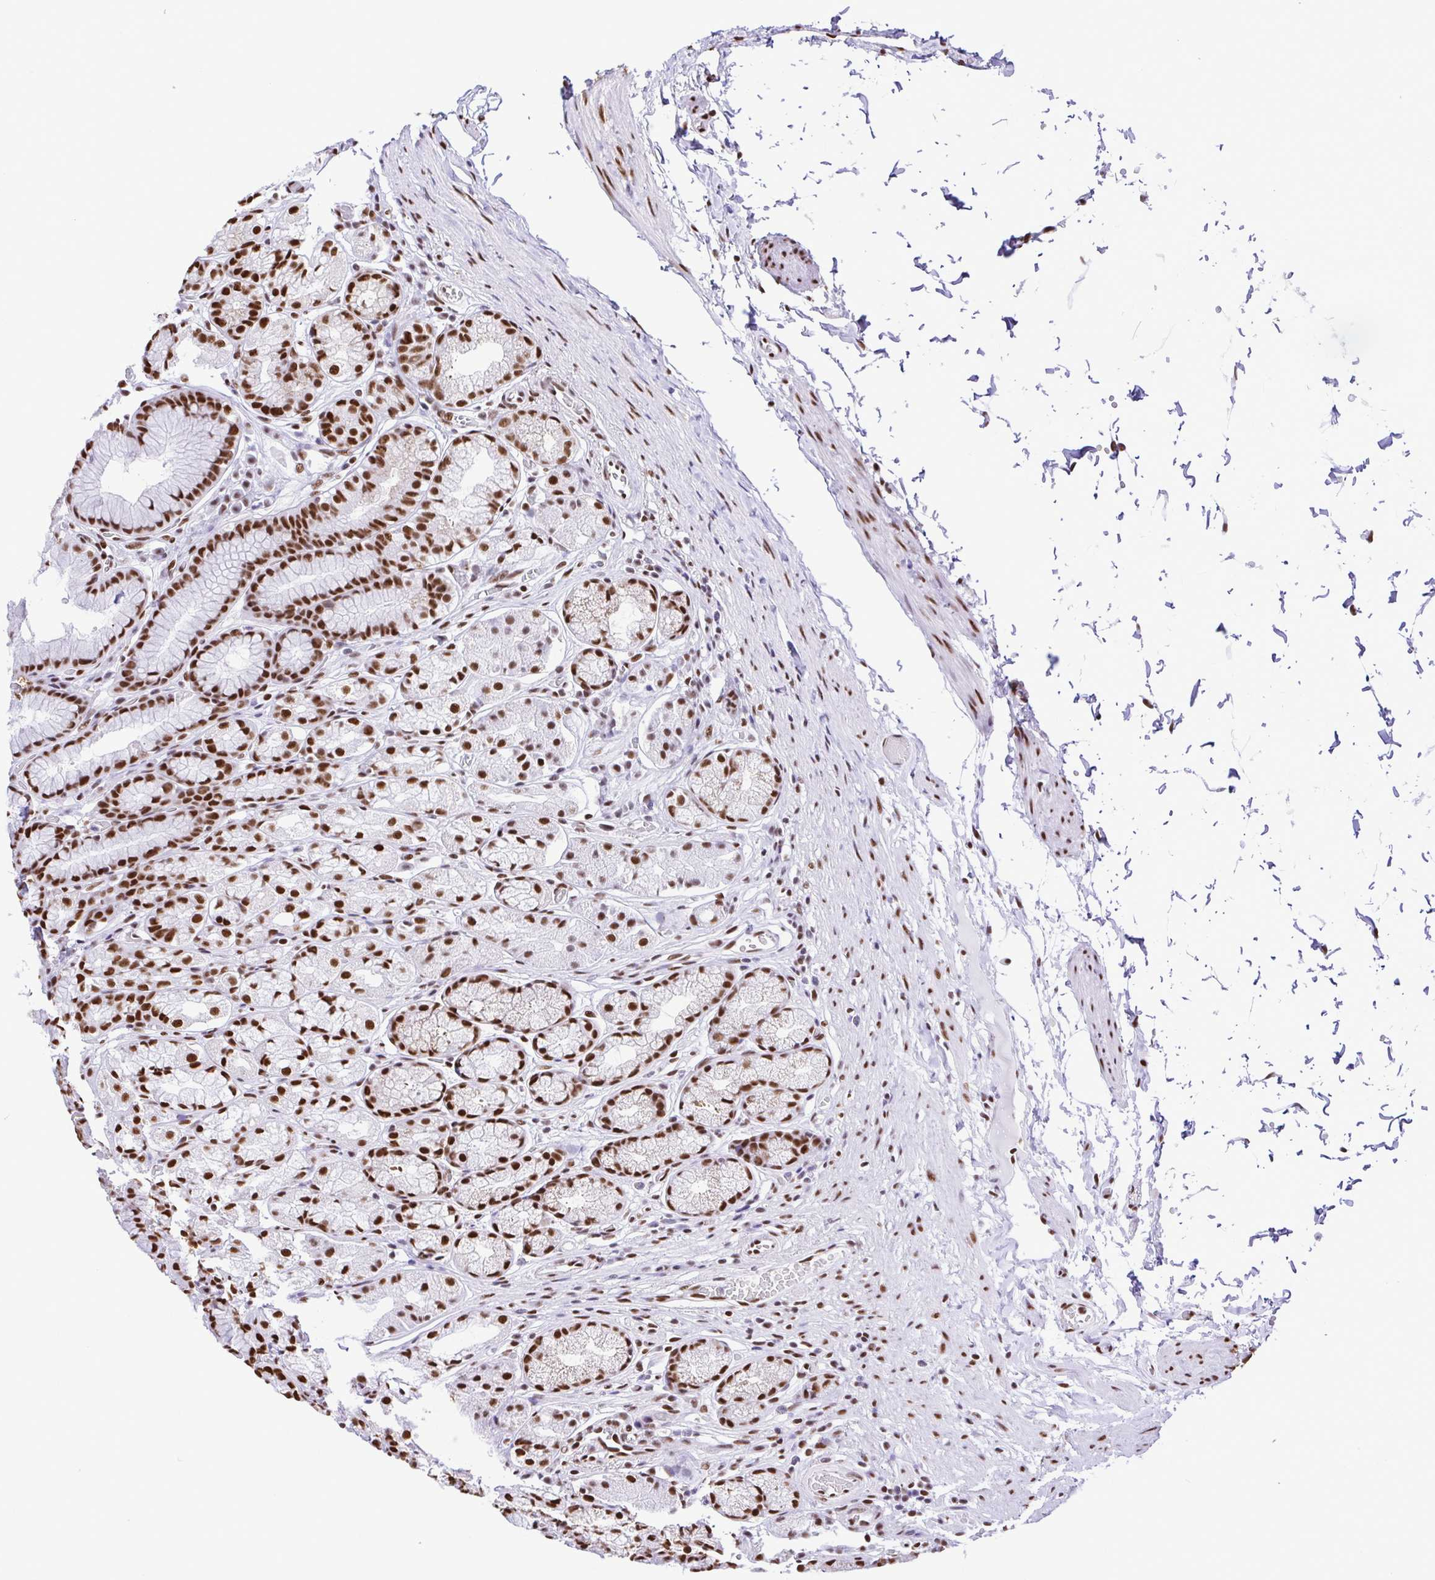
{"staining": {"intensity": "strong", "quantity": "25%-75%", "location": "nuclear"}, "tissue": "stomach", "cell_type": "Glandular cells", "image_type": "normal", "snomed": [{"axis": "morphology", "description": "Normal tissue, NOS"}, {"axis": "topography", "description": "Stomach"}], "caption": "Immunohistochemistry histopathology image of unremarkable stomach: stomach stained using immunohistochemistry reveals high levels of strong protein expression localized specifically in the nuclear of glandular cells, appearing as a nuclear brown color.", "gene": "TRIM28", "patient": {"sex": "male", "age": 70}}